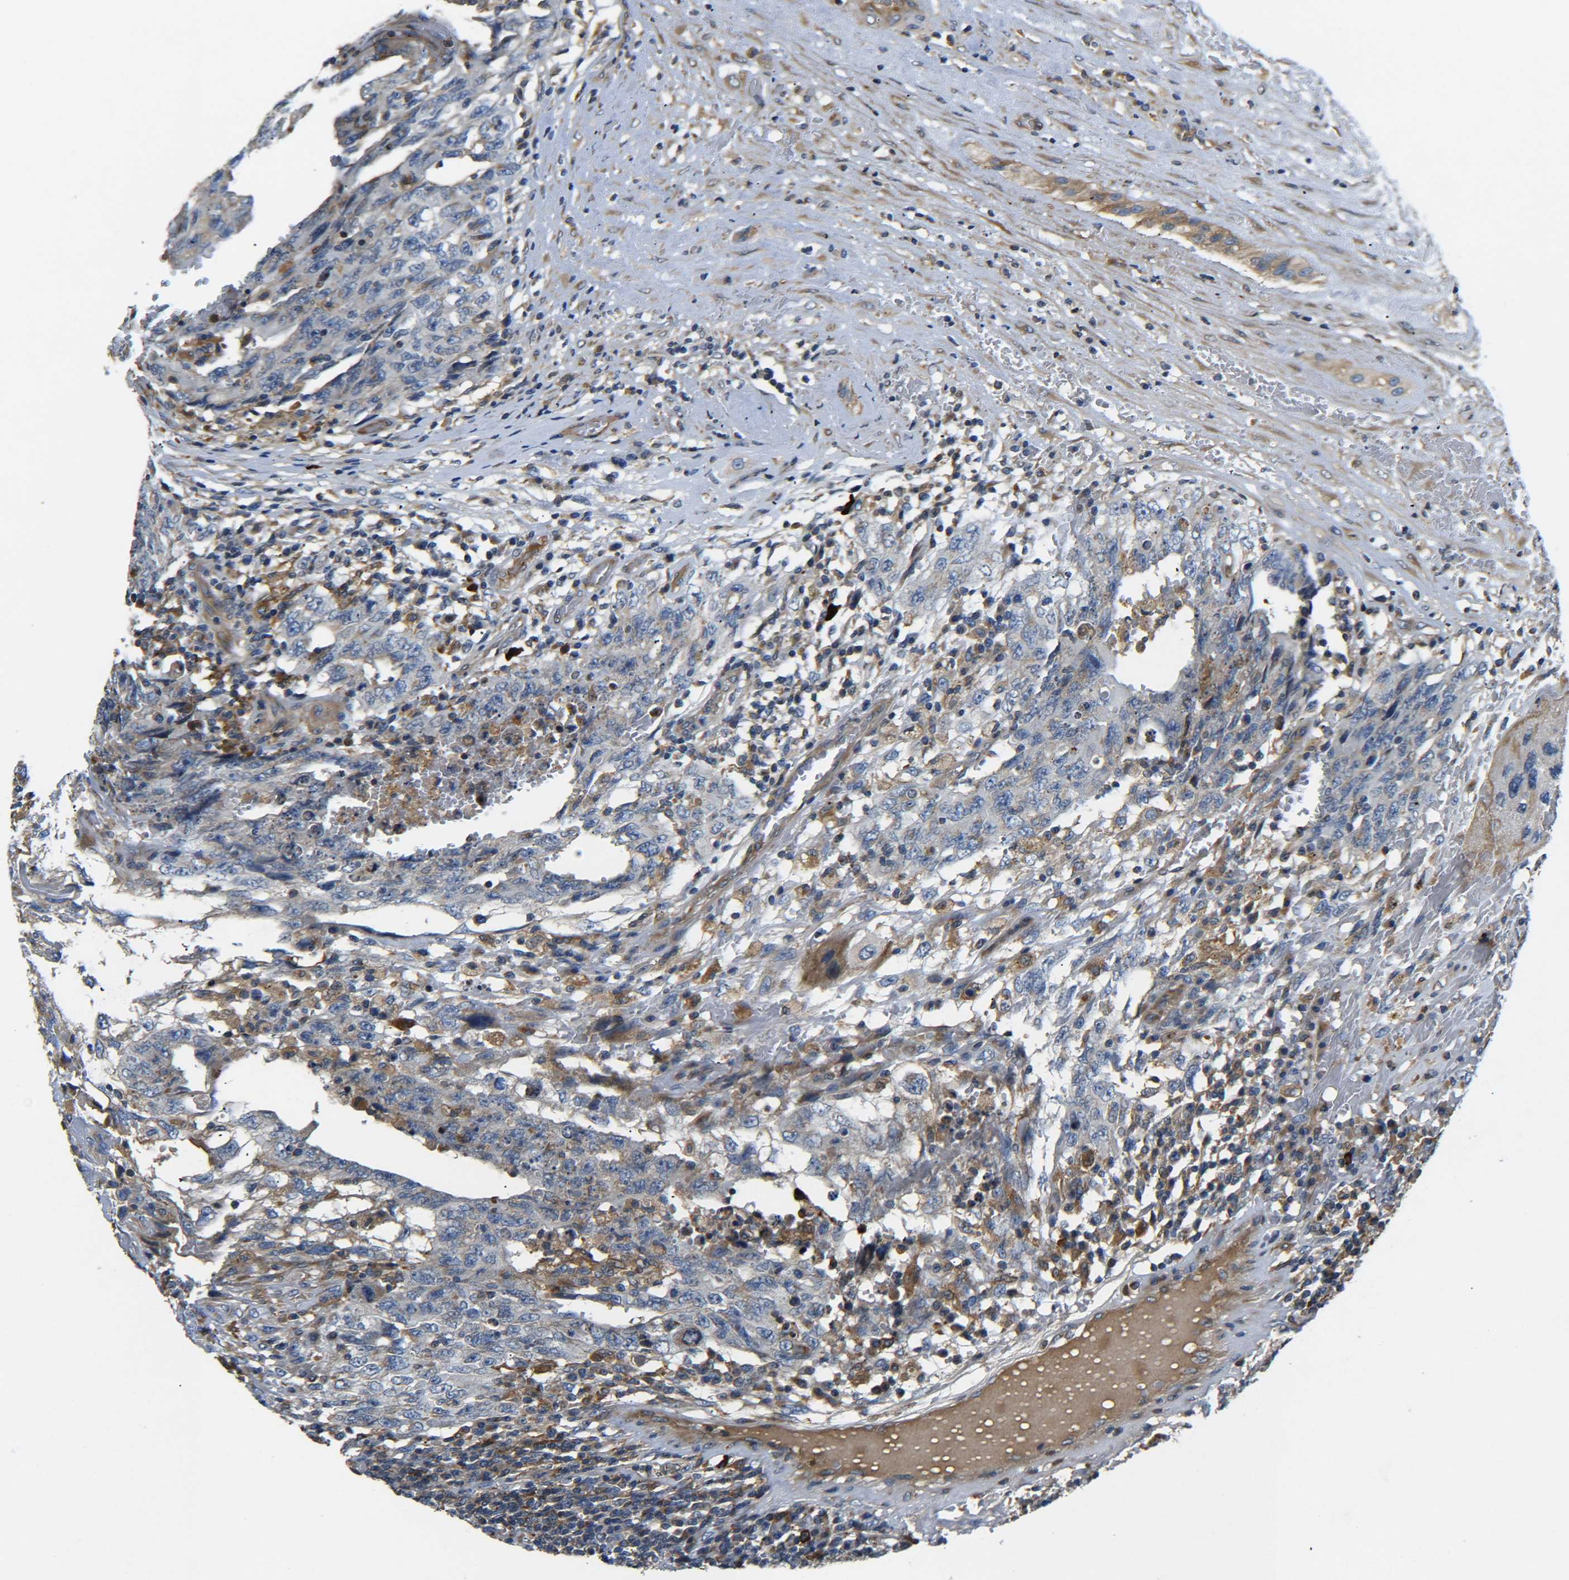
{"staining": {"intensity": "negative", "quantity": "none", "location": "none"}, "tissue": "testis cancer", "cell_type": "Tumor cells", "image_type": "cancer", "snomed": [{"axis": "morphology", "description": "Carcinoma, Embryonal, NOS"}, {"axis": "topography", "description": "Testis"}], "caption": "An immunohistochemistry (IHC) photomicrograph of testis embryonal carcinoma is shown. There is no staining in tumor cells of testis embryonal carcinoma.", "gene": "RAB1B", "patient": {"sex": "male", "age": 26}}